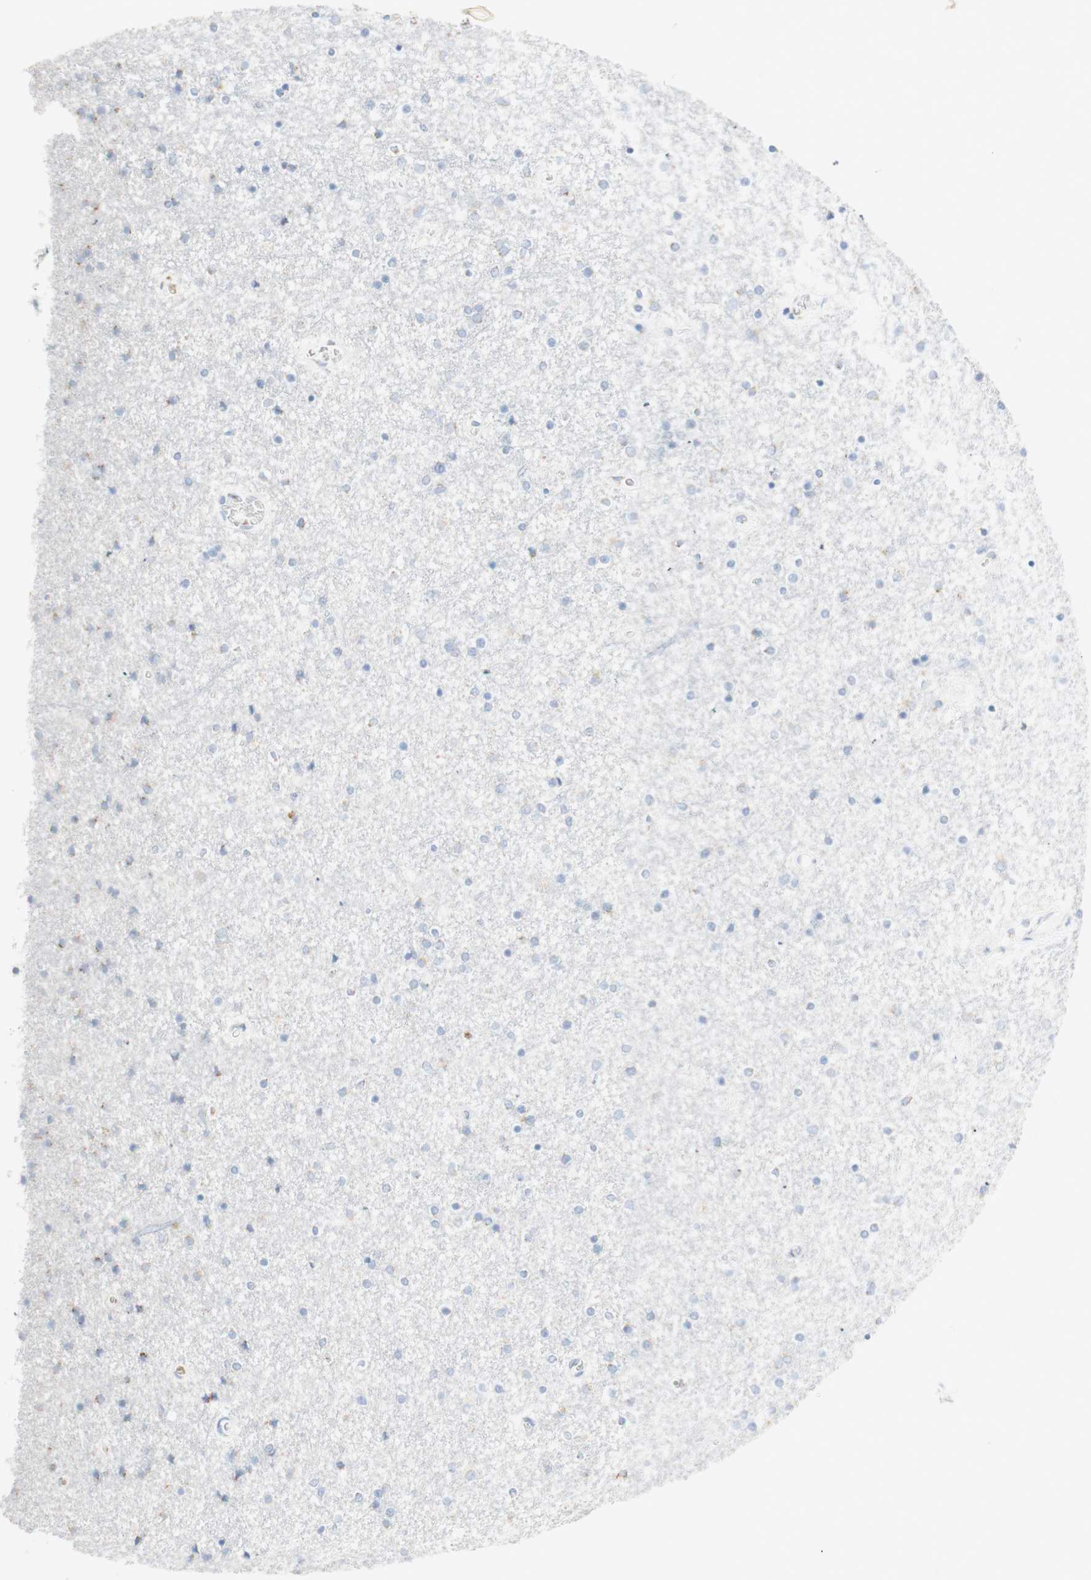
{"staining": {"intensity": "negative", "quantity": "none", "location": "none"}, "tissue": "caudate", "cell_type": "Glial cells", "image_type": "normal", "snomed": [{"axis": "morphology", "description": "Normal tissue, NOS"}, {"axis": "topography", "description": "Lateral ventricle wall"}], "caption": "The image reveals no staining of glial cells in unremarkable caudate.", "gene": "MANEA", "patient": {"sex": "female", "age": 54}}